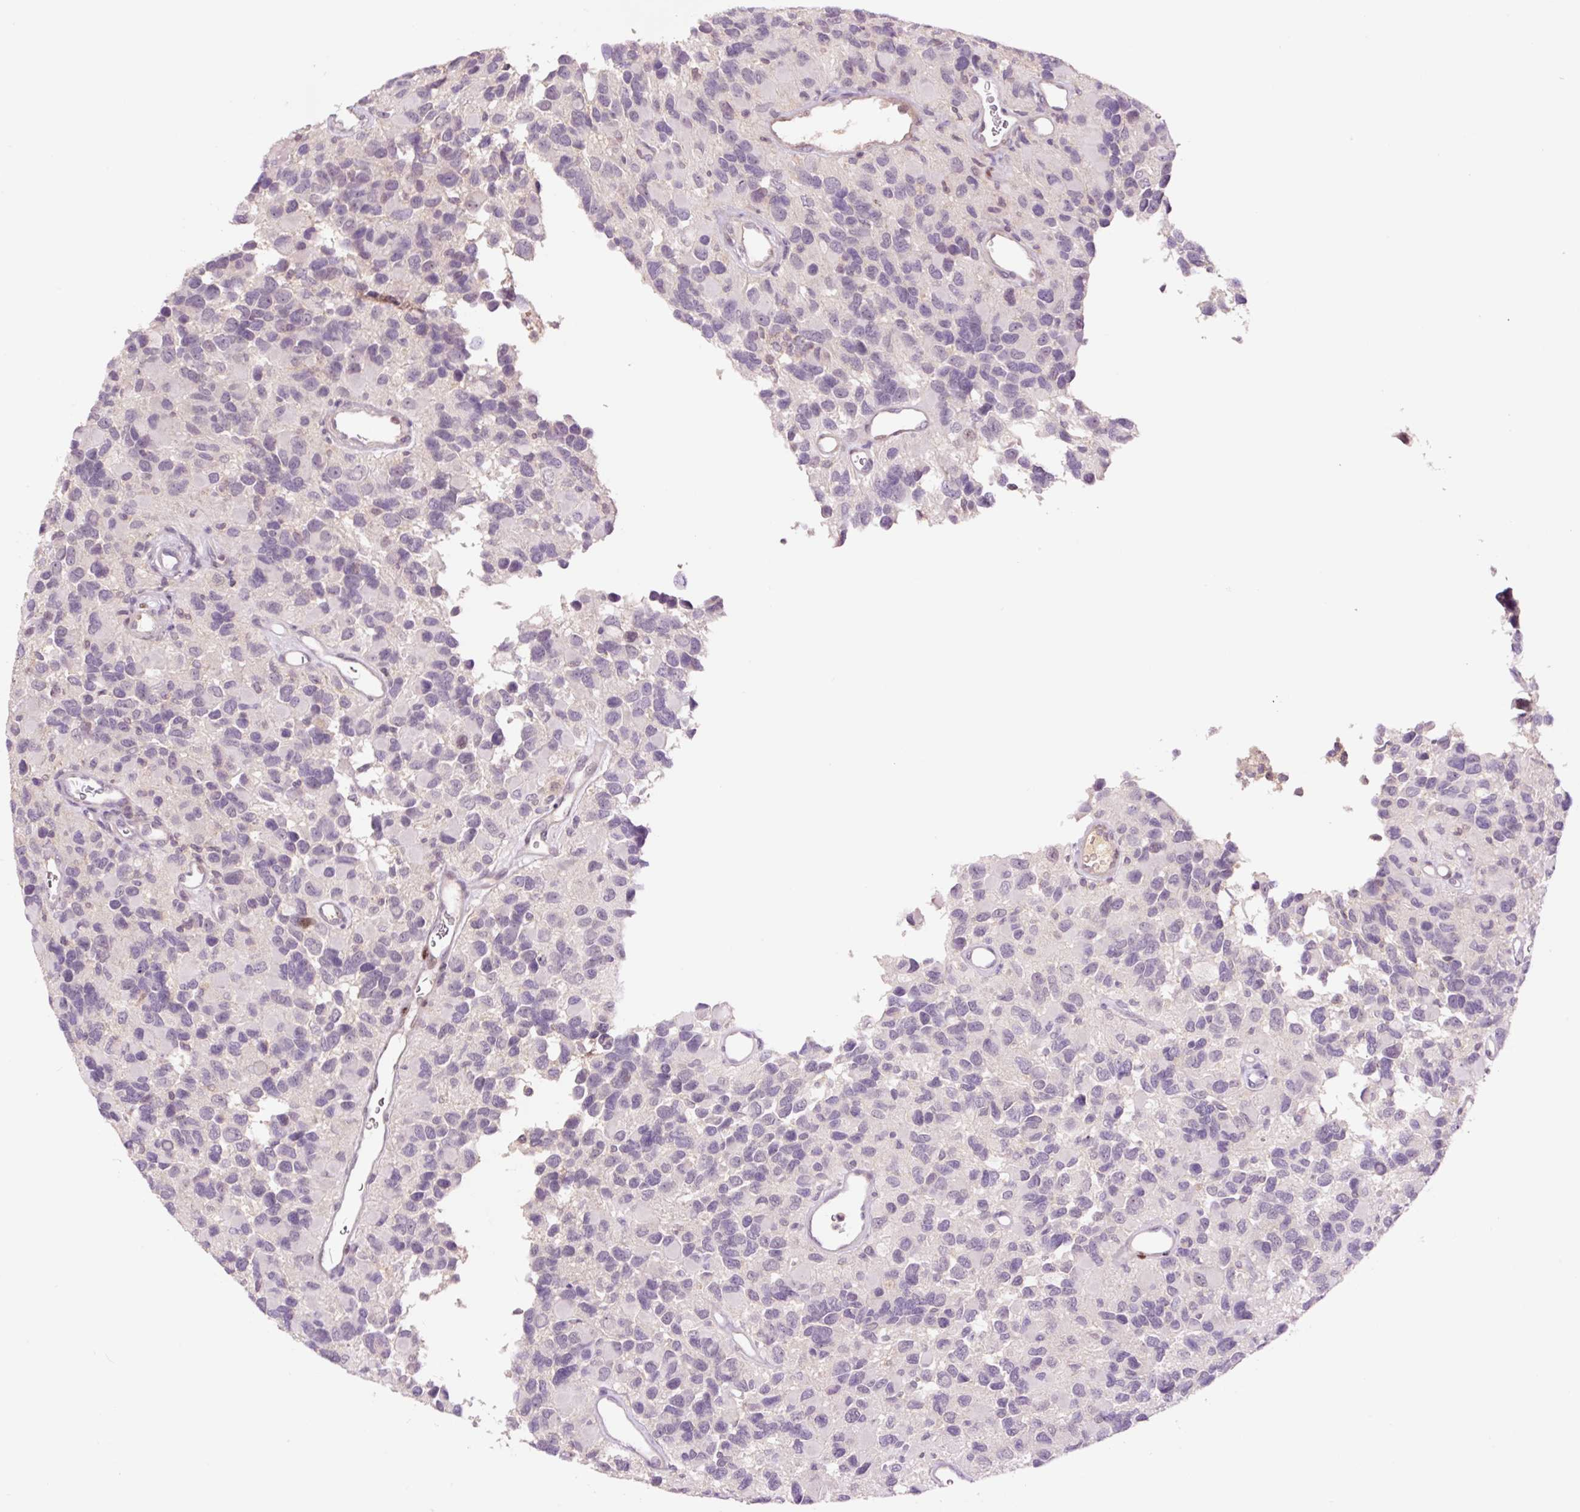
{"staining": {"intensity": "negative", "quantity": "none", "location": "none"}, "tissue": "glioma", "cell_type": "Tumor cells", "image_type": "cancer", "snomed": [{"axis": "morphology", "description": "Glioma, malignant, High grade"}, {"axis": "topography", "description": "Brain"}], "caption": "This is an immunohistochemistry image of high-grade glioma (malignant). There is no staining in tumor cells.", "gene": "DPPA4", "patient": {"sex": "male", "age": 77}}